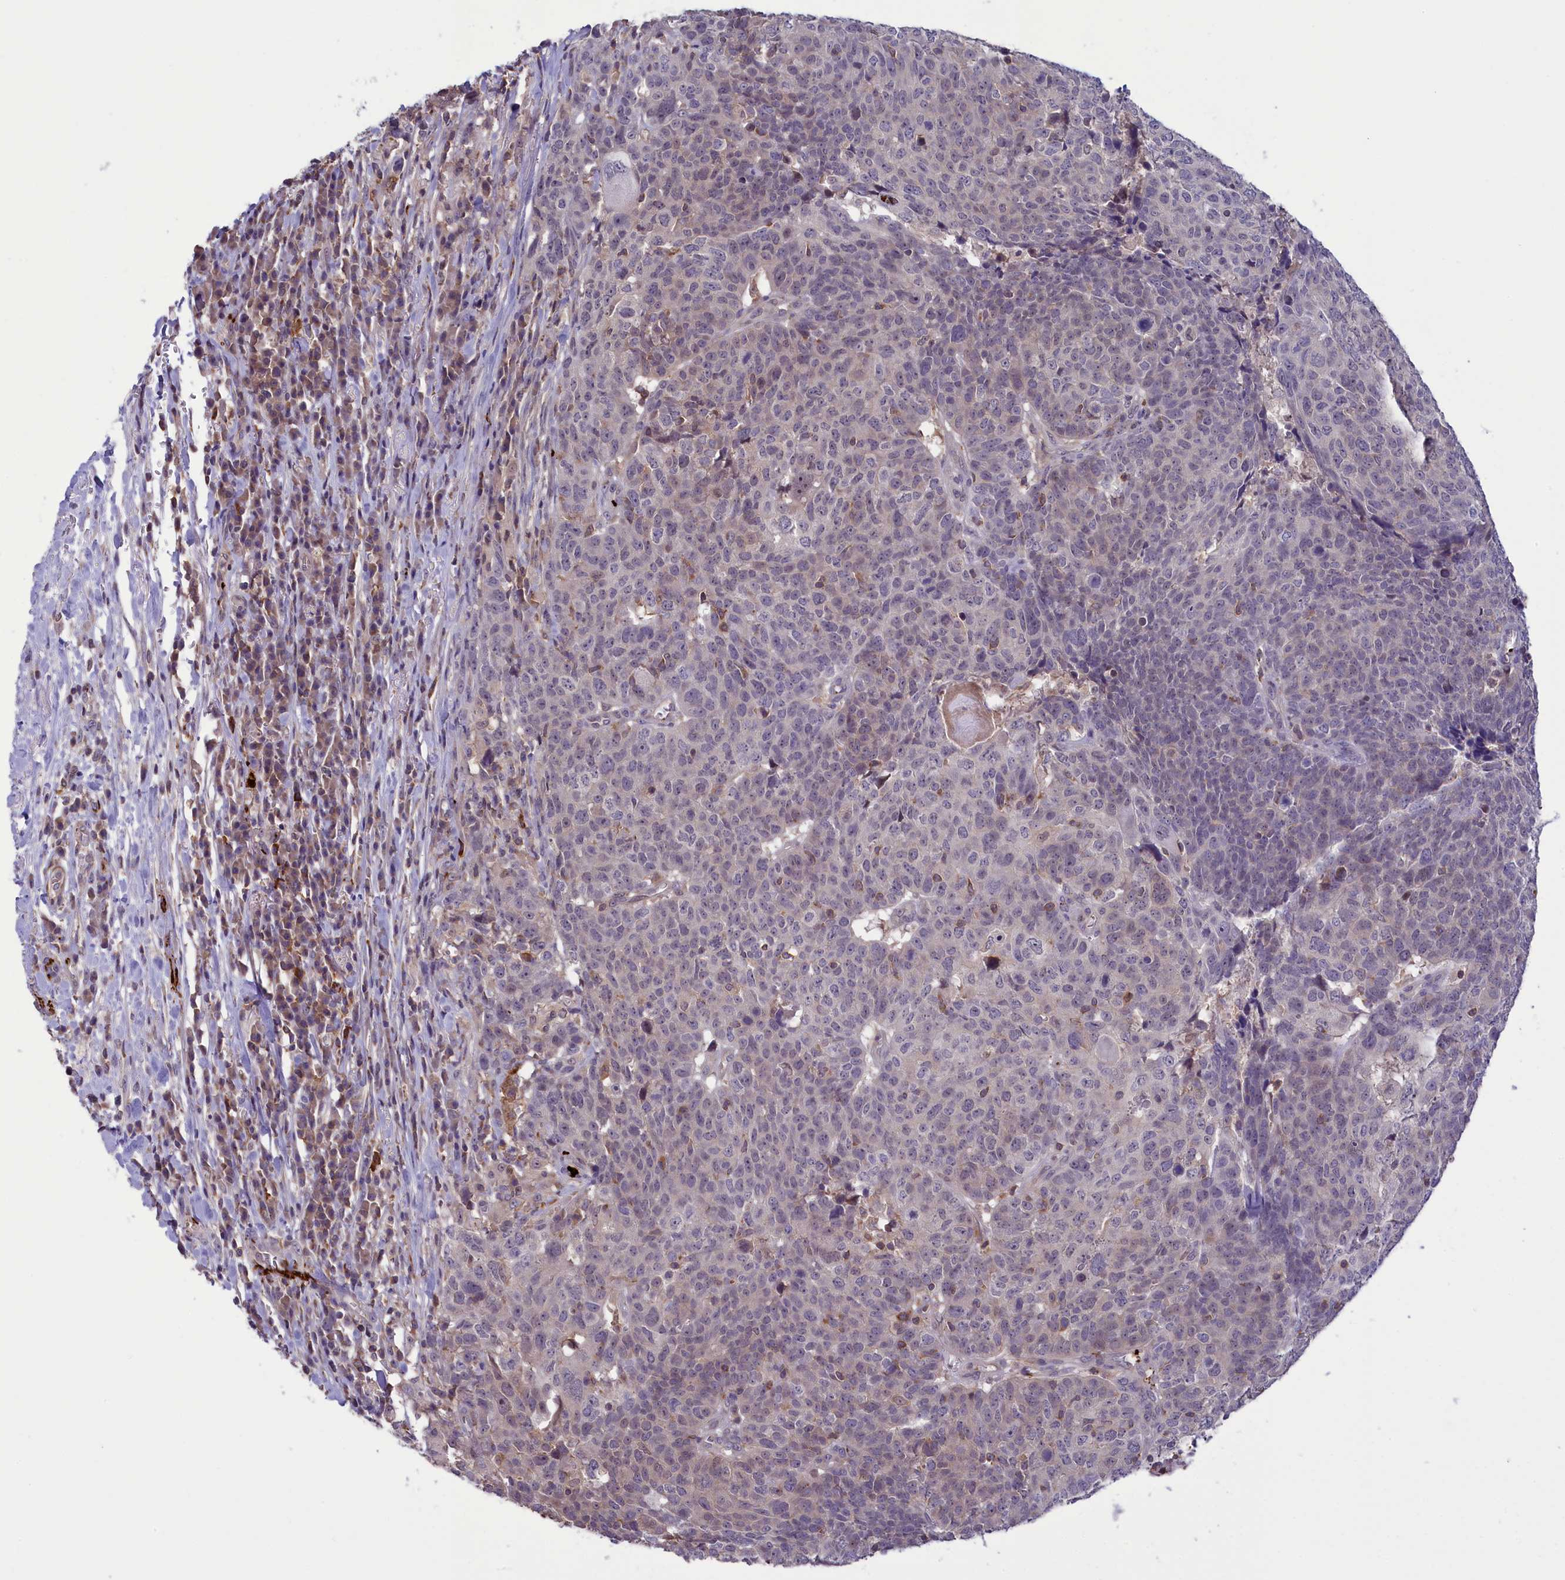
{"staining": {"intensity": "negative", "quantity": "none", "location": "none"}, "tissue": "head and neck cancer", "cell_type": "Tumor cells", "image_type": "cancer", "snomed": [{"axis": "morphology", "description": "Squamous cell carcinoma, NOS"}, {"axis": "topography", "description": "Head-Neck"}], "caption": "This is an immunohistochemistry image of head and neck cancer (squamous cell carcinoma). There is no expression in tumor cells.", "gene": "HEATR3", "patient": {"sex": "male", "age": 66}}